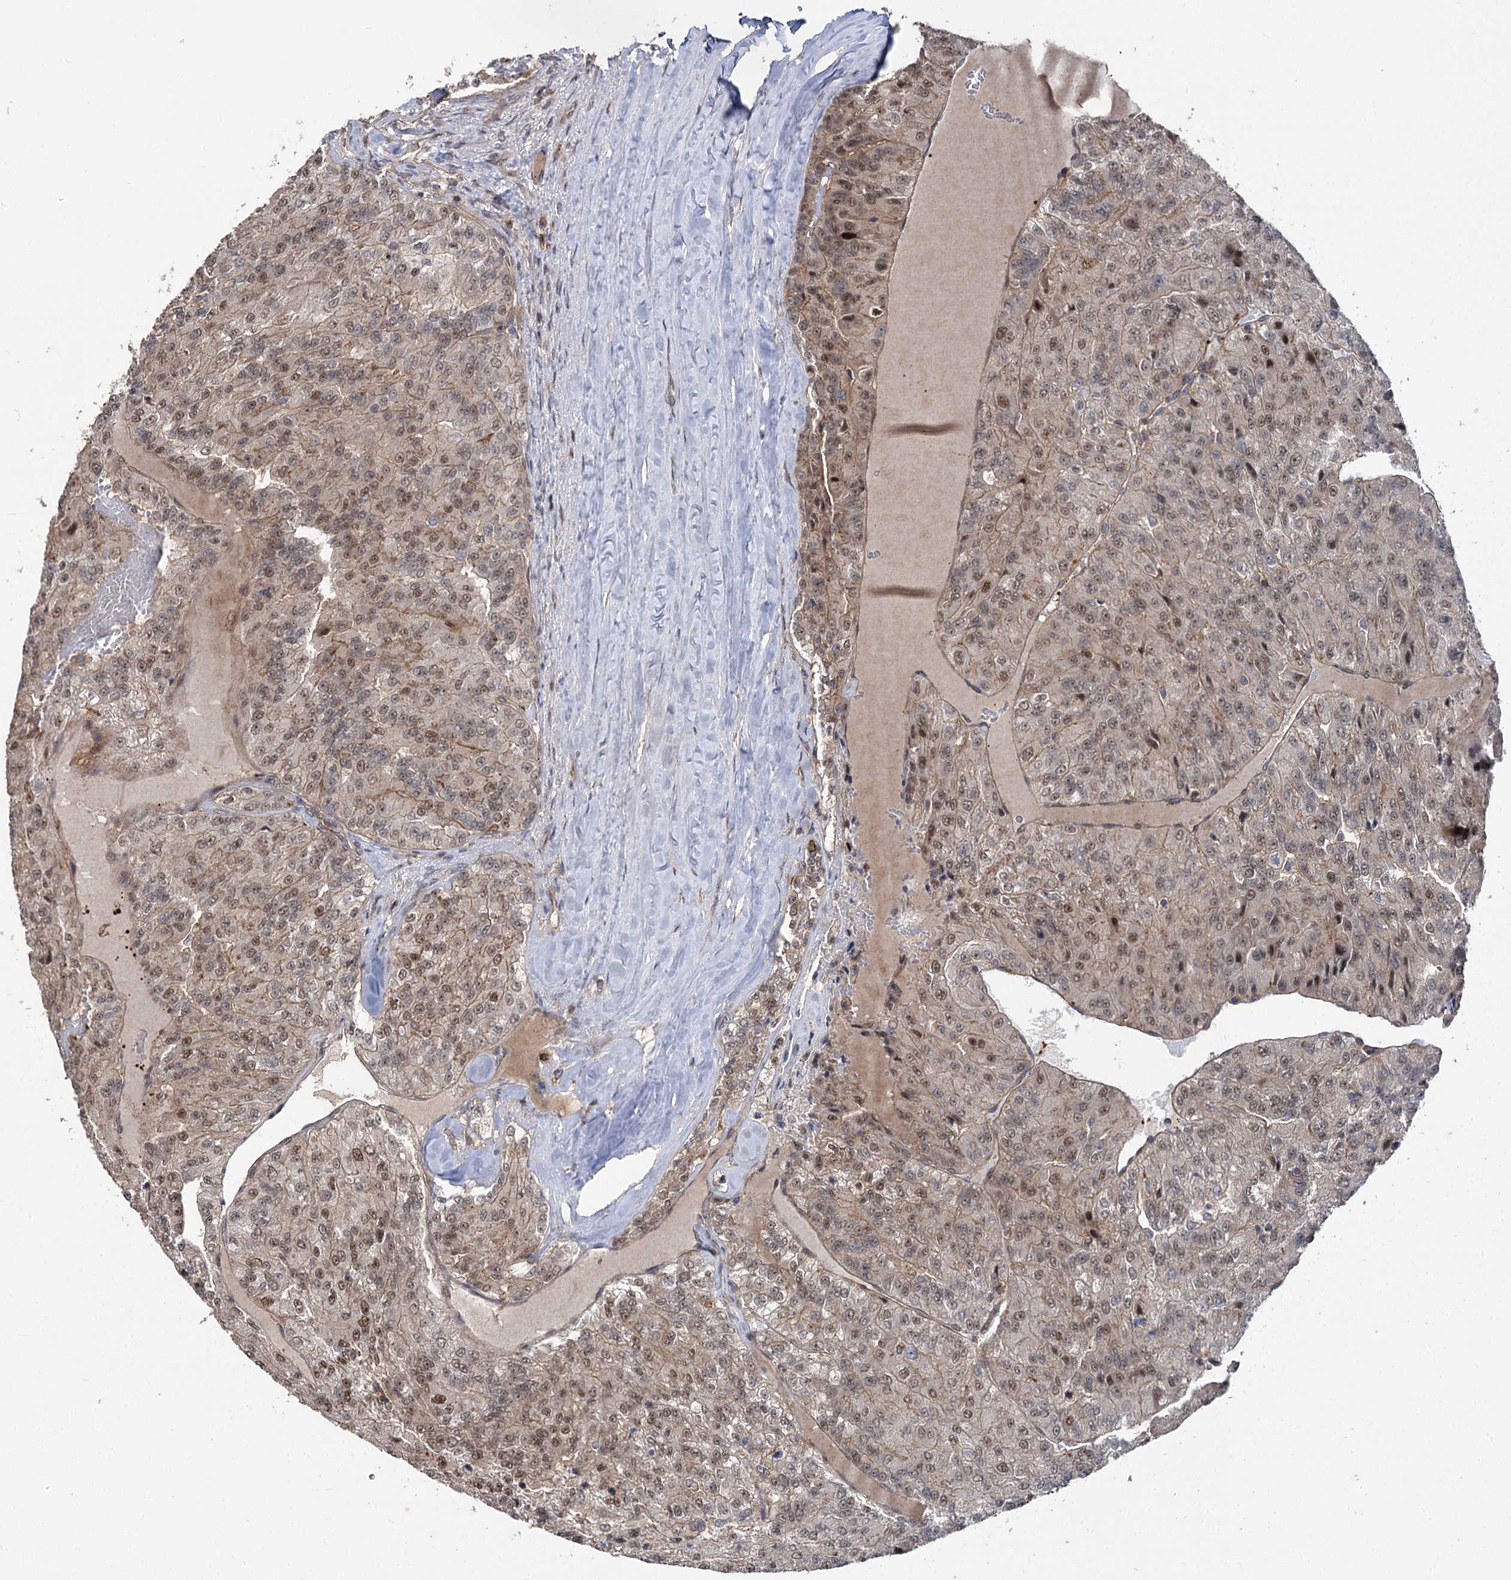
{"staining": {"intensity": "moderate", "quantity": "25%-75%", "location": "cytoplasmic/membranous,nuclear"}, "tissue": "renal cancer", "cell_type": "Tumor cells", "image_type": "cancer", "snomed": [{"axis": "morphology", "description": "Adenocarcinoma, NOS"}, {"axis": "topography", "description": "Kidney"}], "caption": "Immunohistochemistry image of adenocarcinoma (renal) stained for a protein (brown), which shows medium levels of moderate cytoplasmic/membranous and nuclear positivity in about 25%-75% of tumor cells.", "gene": "STX6", "patient": {"sex": "female", "age": 63}}